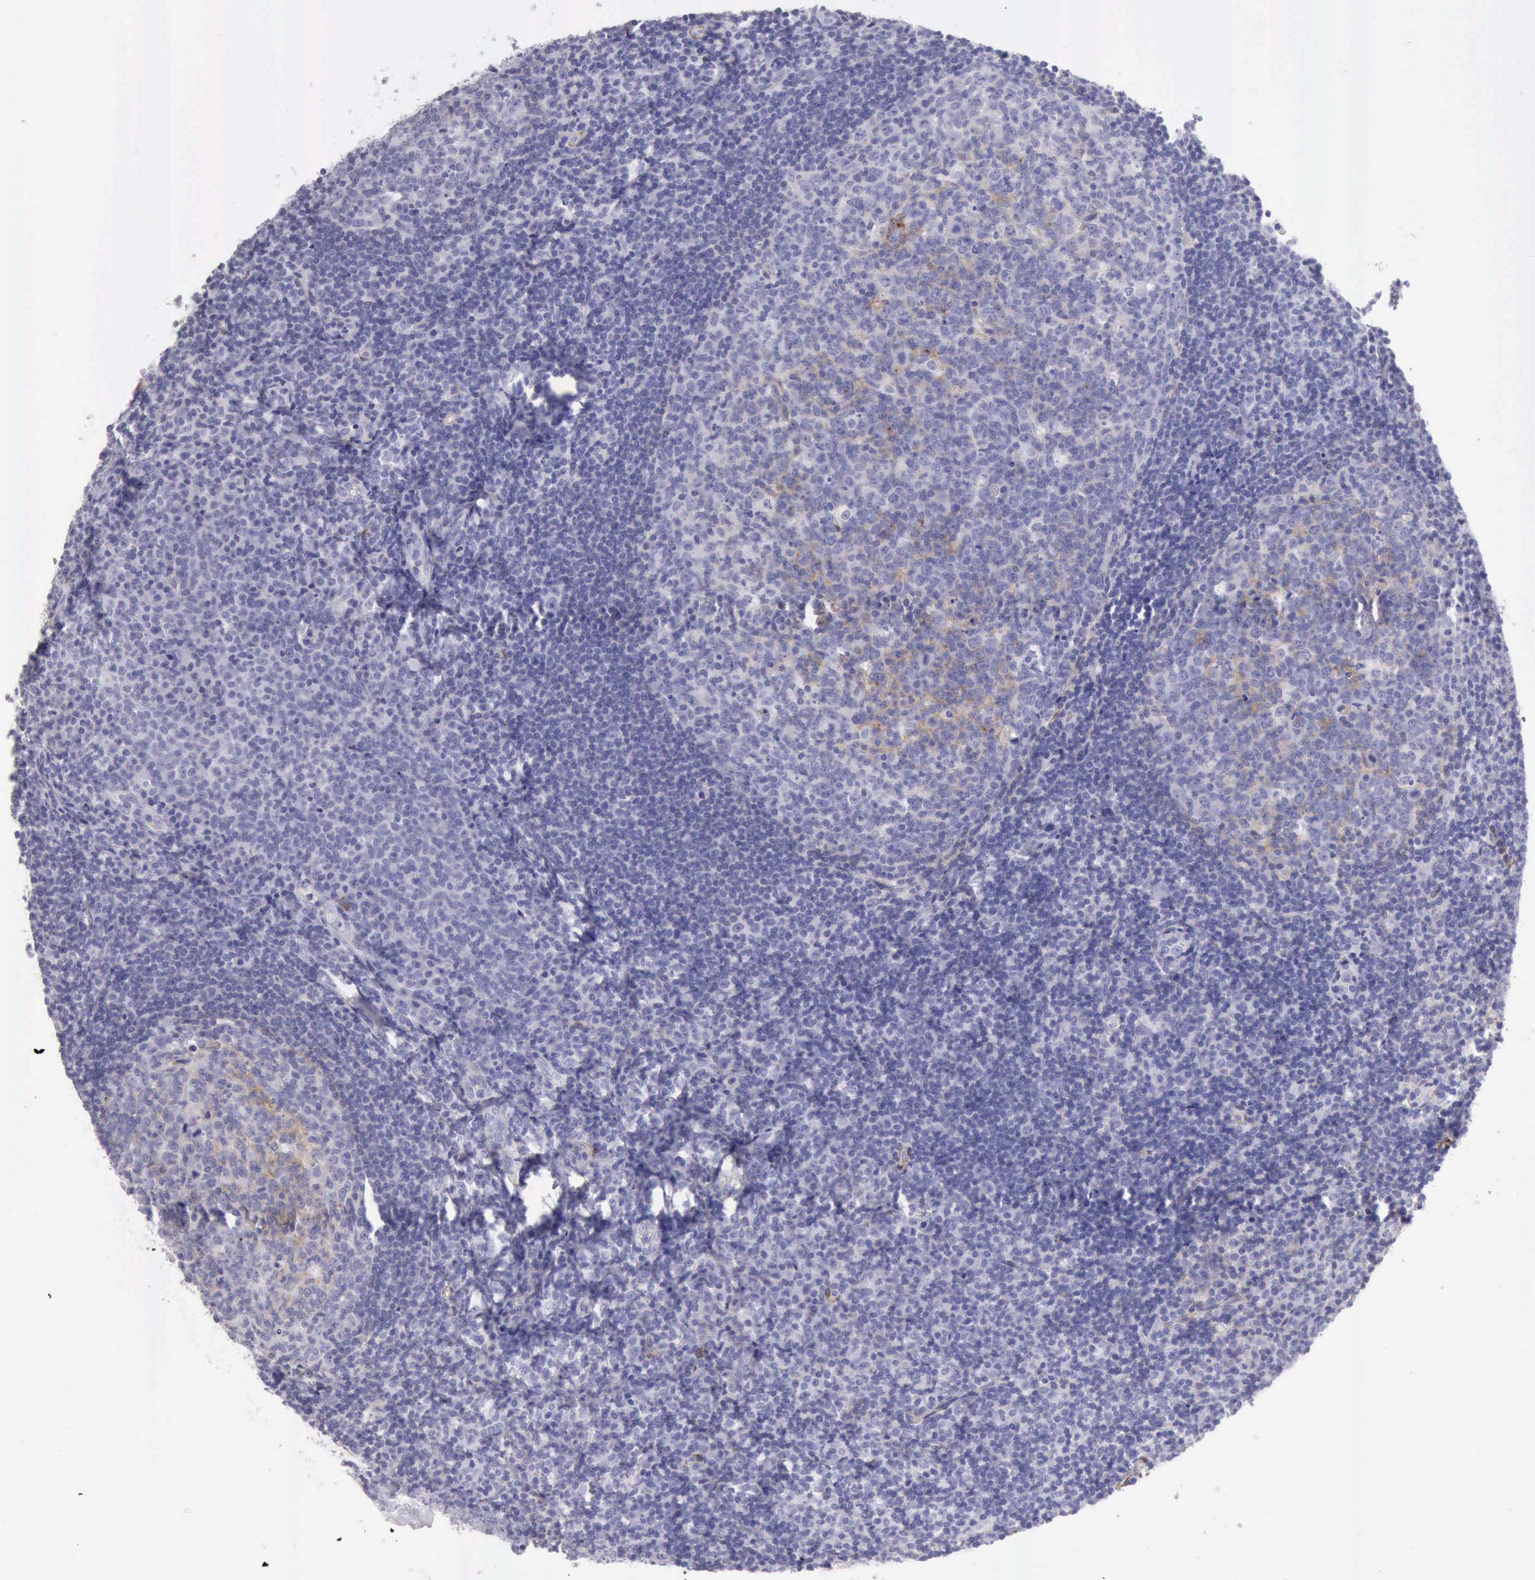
{"staining": {"intensity": "negative", "quantity": "none", "location": "none"}, "tissue": "tonsil", "cell_type": "Germinal center cells", "image_type": "normal", "snomed": [{"axis": "morphology", "description": "Normal tissue, NOS"}, {"axis": "topography", "description": "Tonsil"}], "caption": "Immunohistochemistry (IHC) of benign tonsil demonstrates no positivity in germinal center cells.", "gene": "AOC3", "patient": {"sex": "female", "age": 40}}